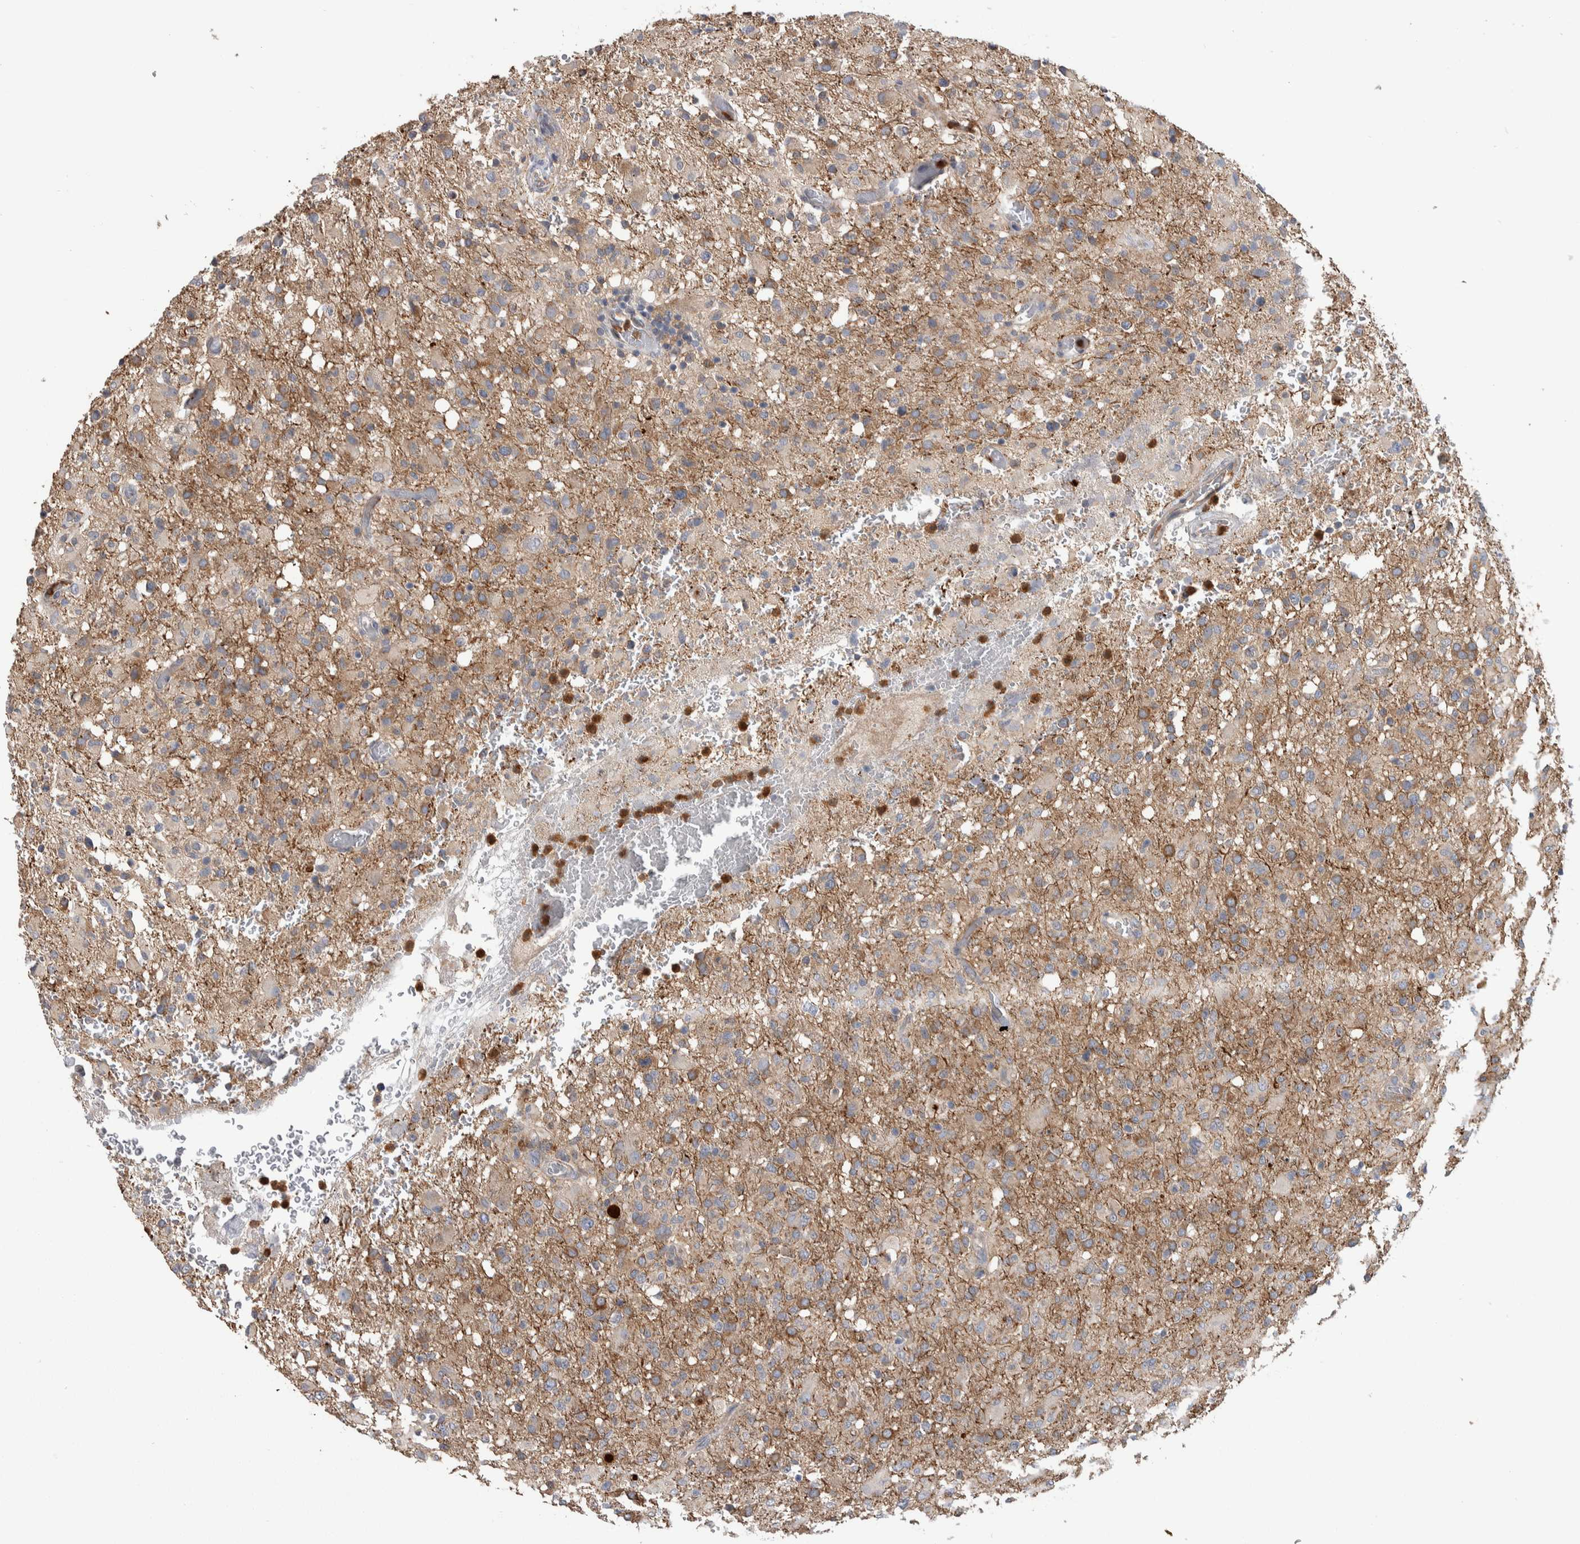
{"staining": {"intensity": "weak", "quantity": ">75%", "location": "cytoplasmic/membranous"}, "tissue": "glioma", "cell_type": "Tumor cells", "image_type": "cancer", "snomed": [{"axis": "morphology", "description": "Glioma, malignant, High grade"}, {"axis": "topography", "description": "Brain"}], "caption": "DAB immunohistochemical staining of human high-grade glioma (malignant) shows weak cytoplasmic/membranous protein expression in about >75% of tumor cells. (brown staining indicates protein expression, while blue staining denotes nuclei).", "gene": "SDCBP", "patient": {"sex": "female", "age": 57}}